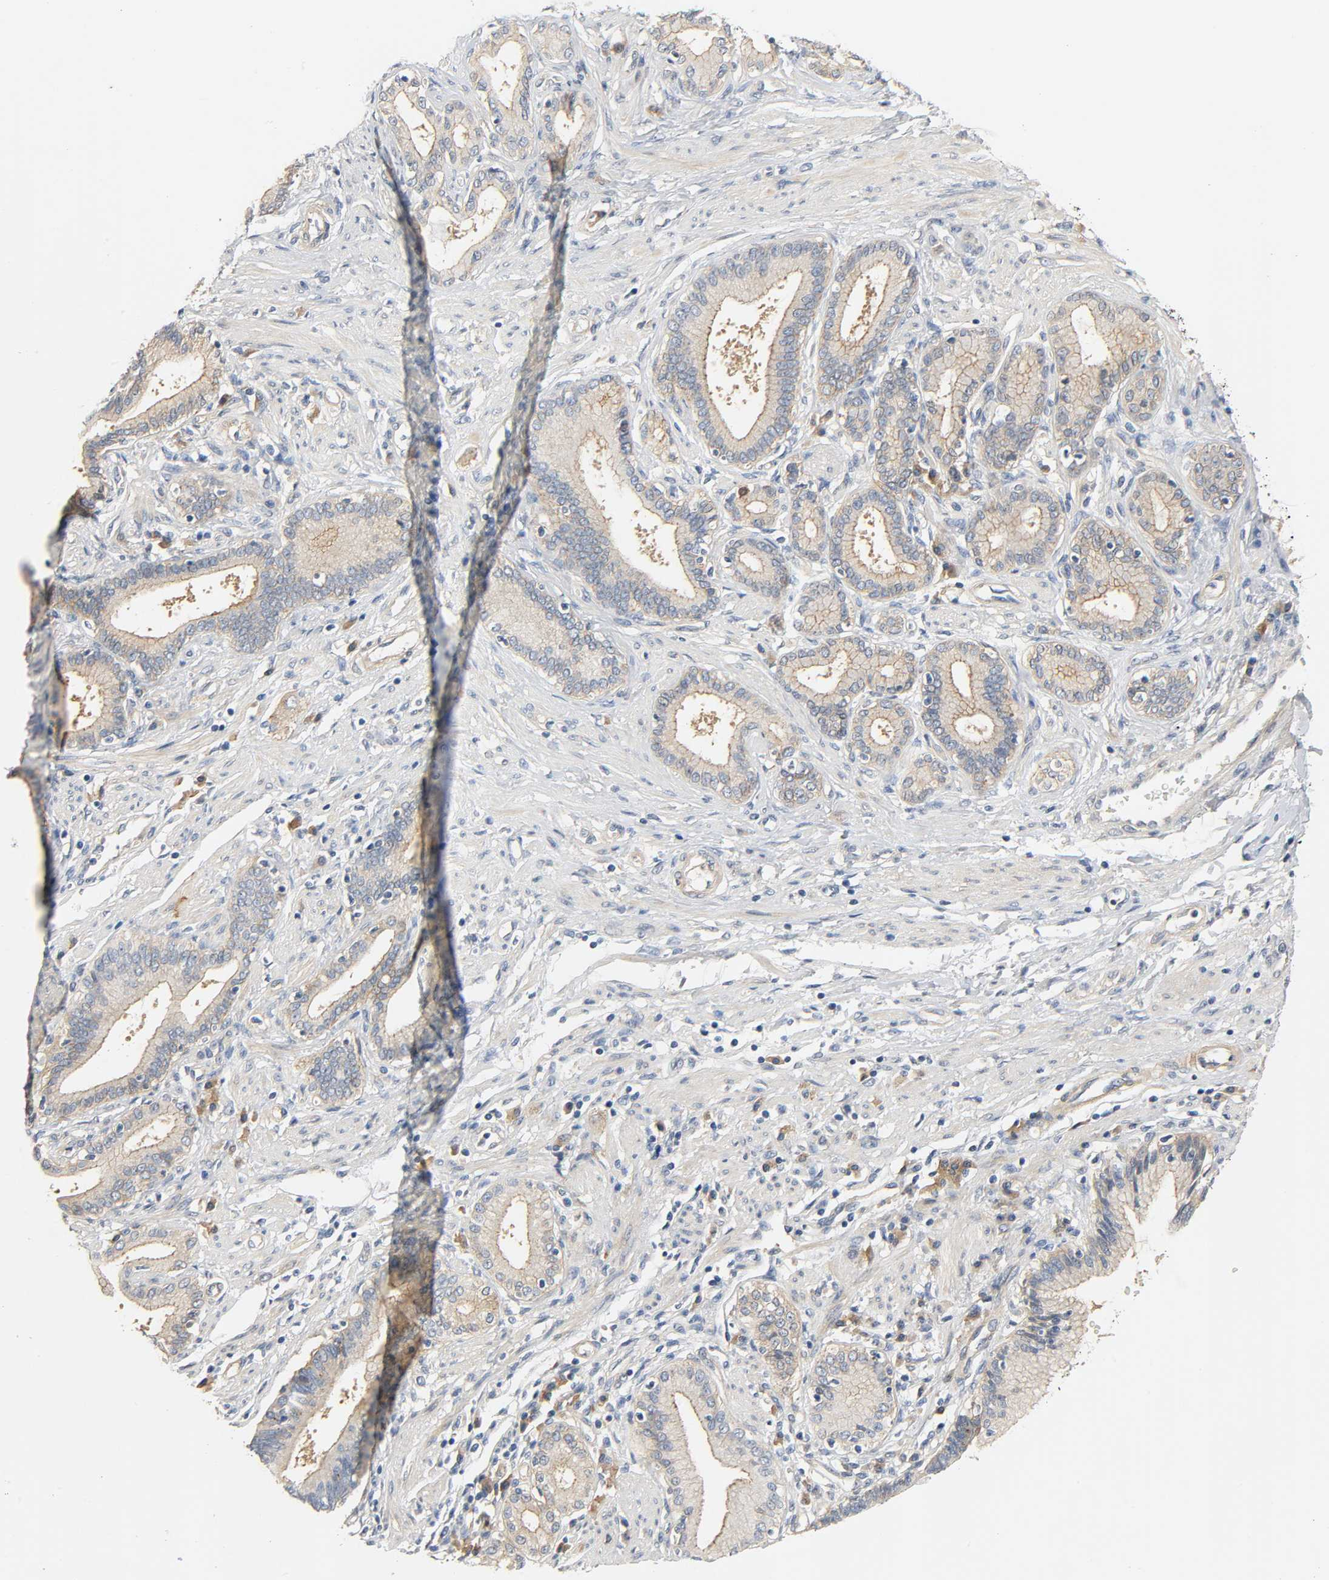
{"staining": {"intensity": "moderate", "quantity": ">75%", "location": "cytoplasmic/membranous"}, "tissue": "pancreatic cancer", "cell_type": "Tumor cells", "image_type": "cancer", "snomed": [{"axis": "morphology", "description": "Adenocarcinoma, NOS"}, {"axis": "topography", "description": "Pancreas"}], "caption": "DAB immunohistochemical staining of human adenocarcinoma (pancreatic) shows moderate cytoplasmic/membranous protein expression in approximately >75% of tumor cells.", "gene": "ARPC1A", "patient": {"sex": "female", "age": 48}}